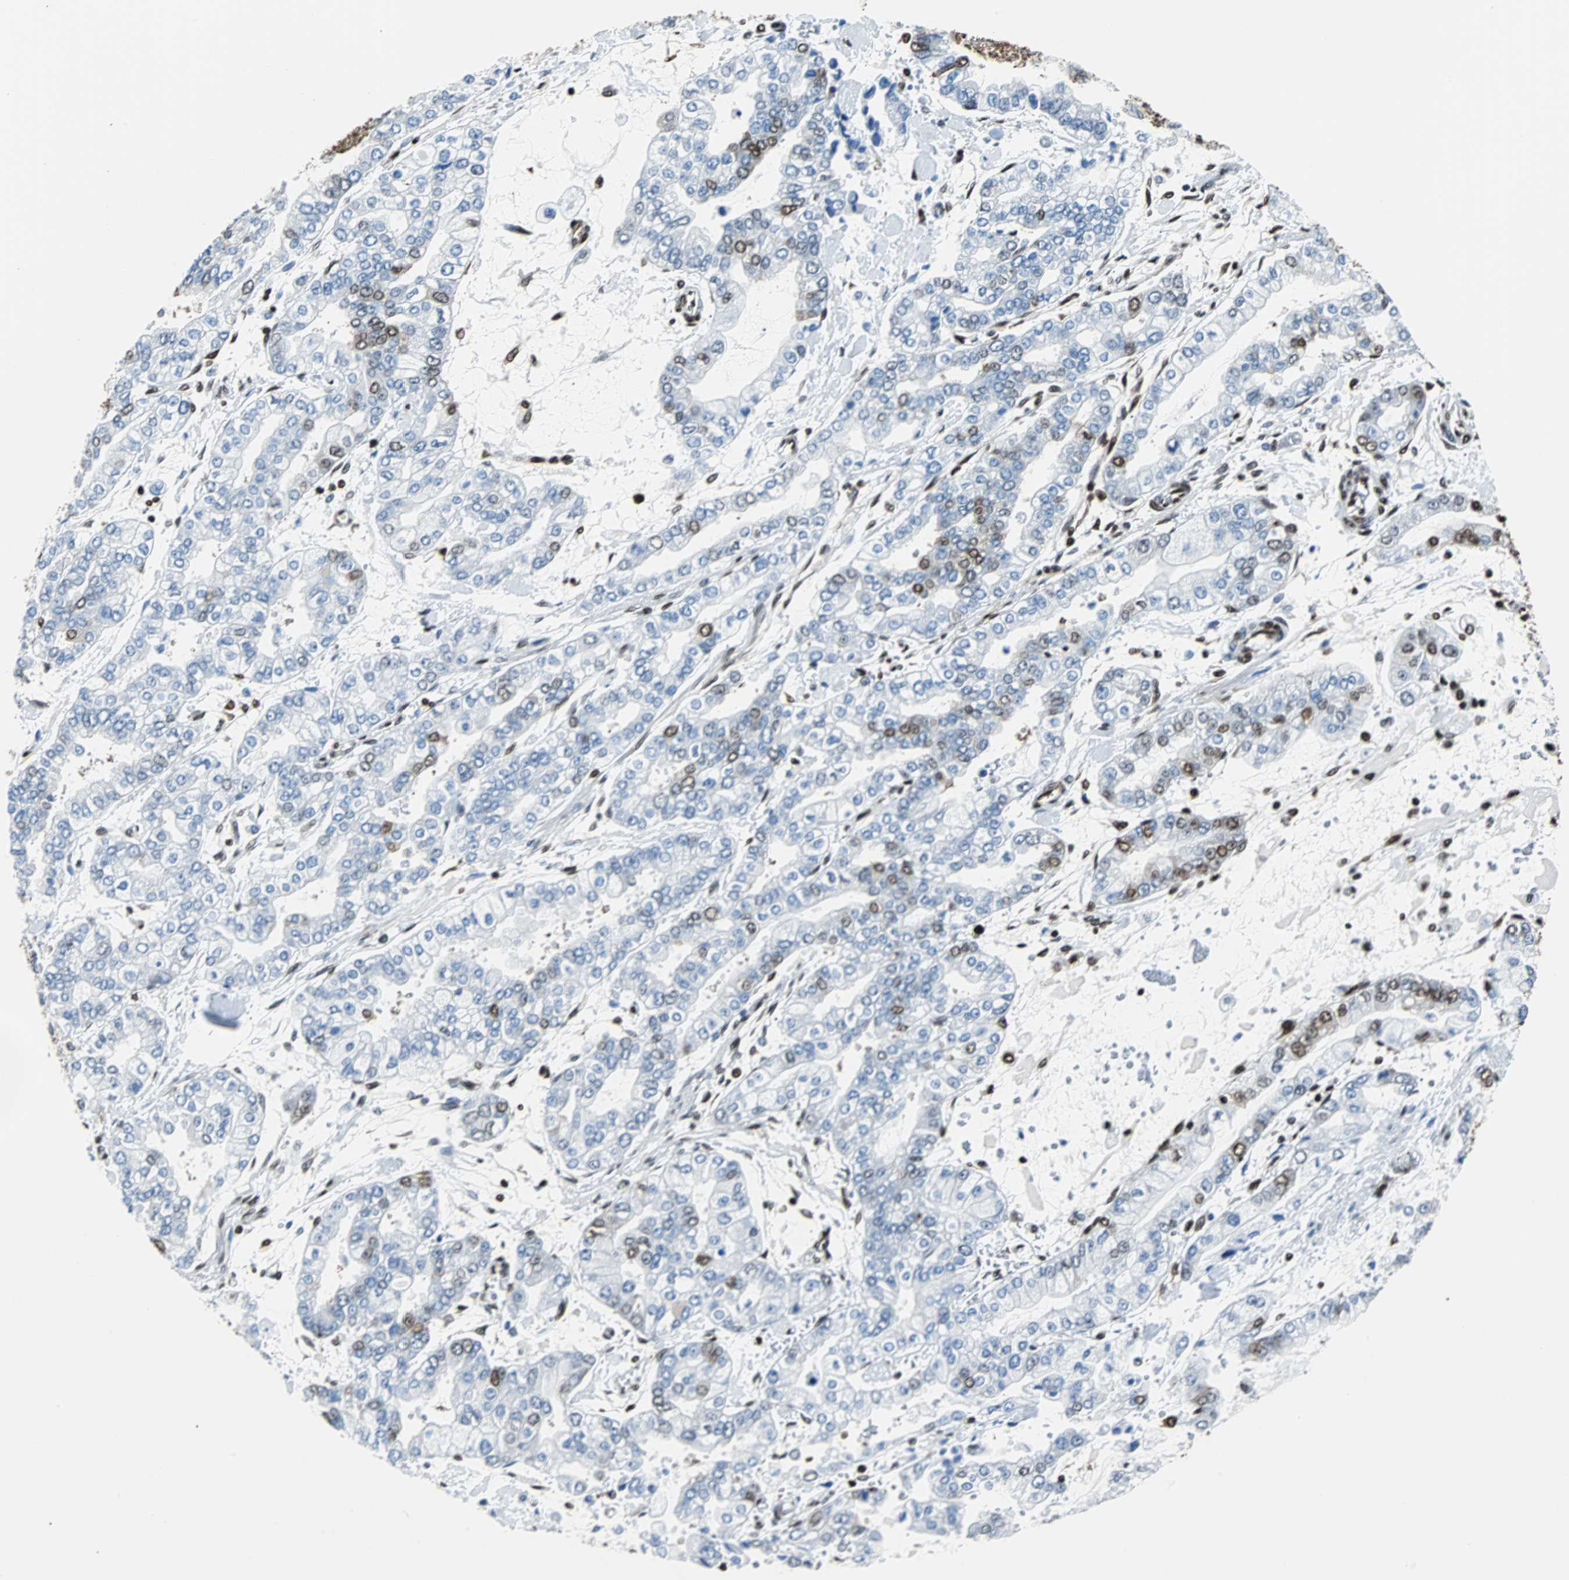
{"staining": {"intensity": "moderate", "quantity": "<25%", "location": "nuclear"}, "tissue": "stomach cancer", "cell_type": "Tumor cells", "image_type": "cancer", "snomed": [{"axis": "morphology", "description": "Normal tissue, NOS"}, {"axis": "morphology", "description": "Adenocarcinoma, NOS"}, {"axis": "topography", "description": "Stomach, upper"}, {"axis": "topography", "description": "Stomach"}], "caption": "Immunohistochemical staining of human stomach cancer shows low levels of moderate nuclear protein expression in approximately <25% of tumor cells. (IHC, brightfield microscopy, high magnification).", "gene": "FUBP1", "patient": {"sex": "male", "age": 76}}